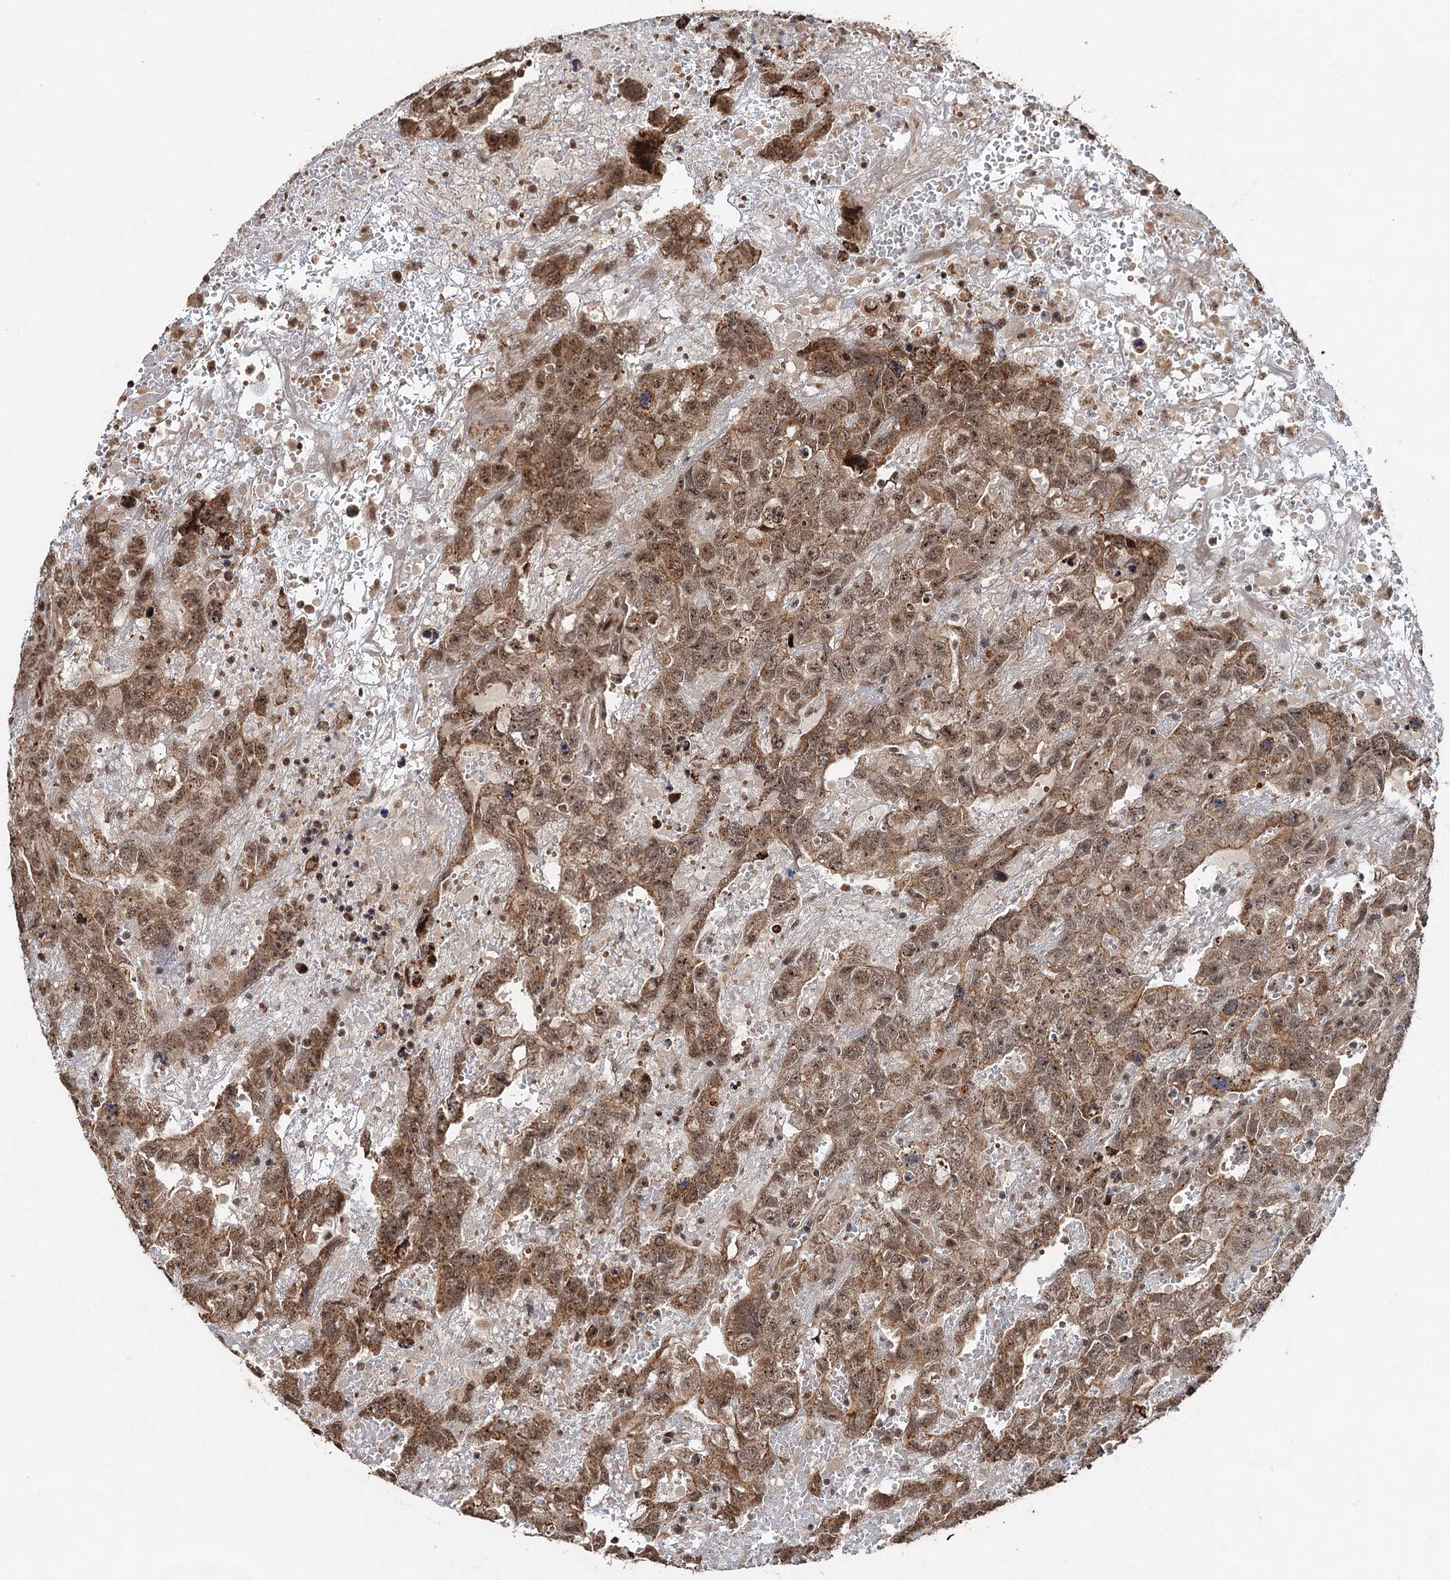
{"staining": {"intensity": "moderate", "quantity": ">75%", "location": "cytoplasmic/membranous,nuclear"}, "tissue": "testis cancer", "cell_type": "Tumor cells", "image_type": "cancer", "snomed": [{"axis": "morphology", "description": "Carcinoma, Embryonal, NOS"}, {"axis": "topography", "description": "Testis"}], "caption": "Immunohistochemical staining of human embryonal carcinoma (testis) shows medium levels of moderate cytoplasmic/membranous and nuclear protein staining in about >75% of tumor cells.", "gene": "REP15", "patient": {"sex": "male", "age": 45}}